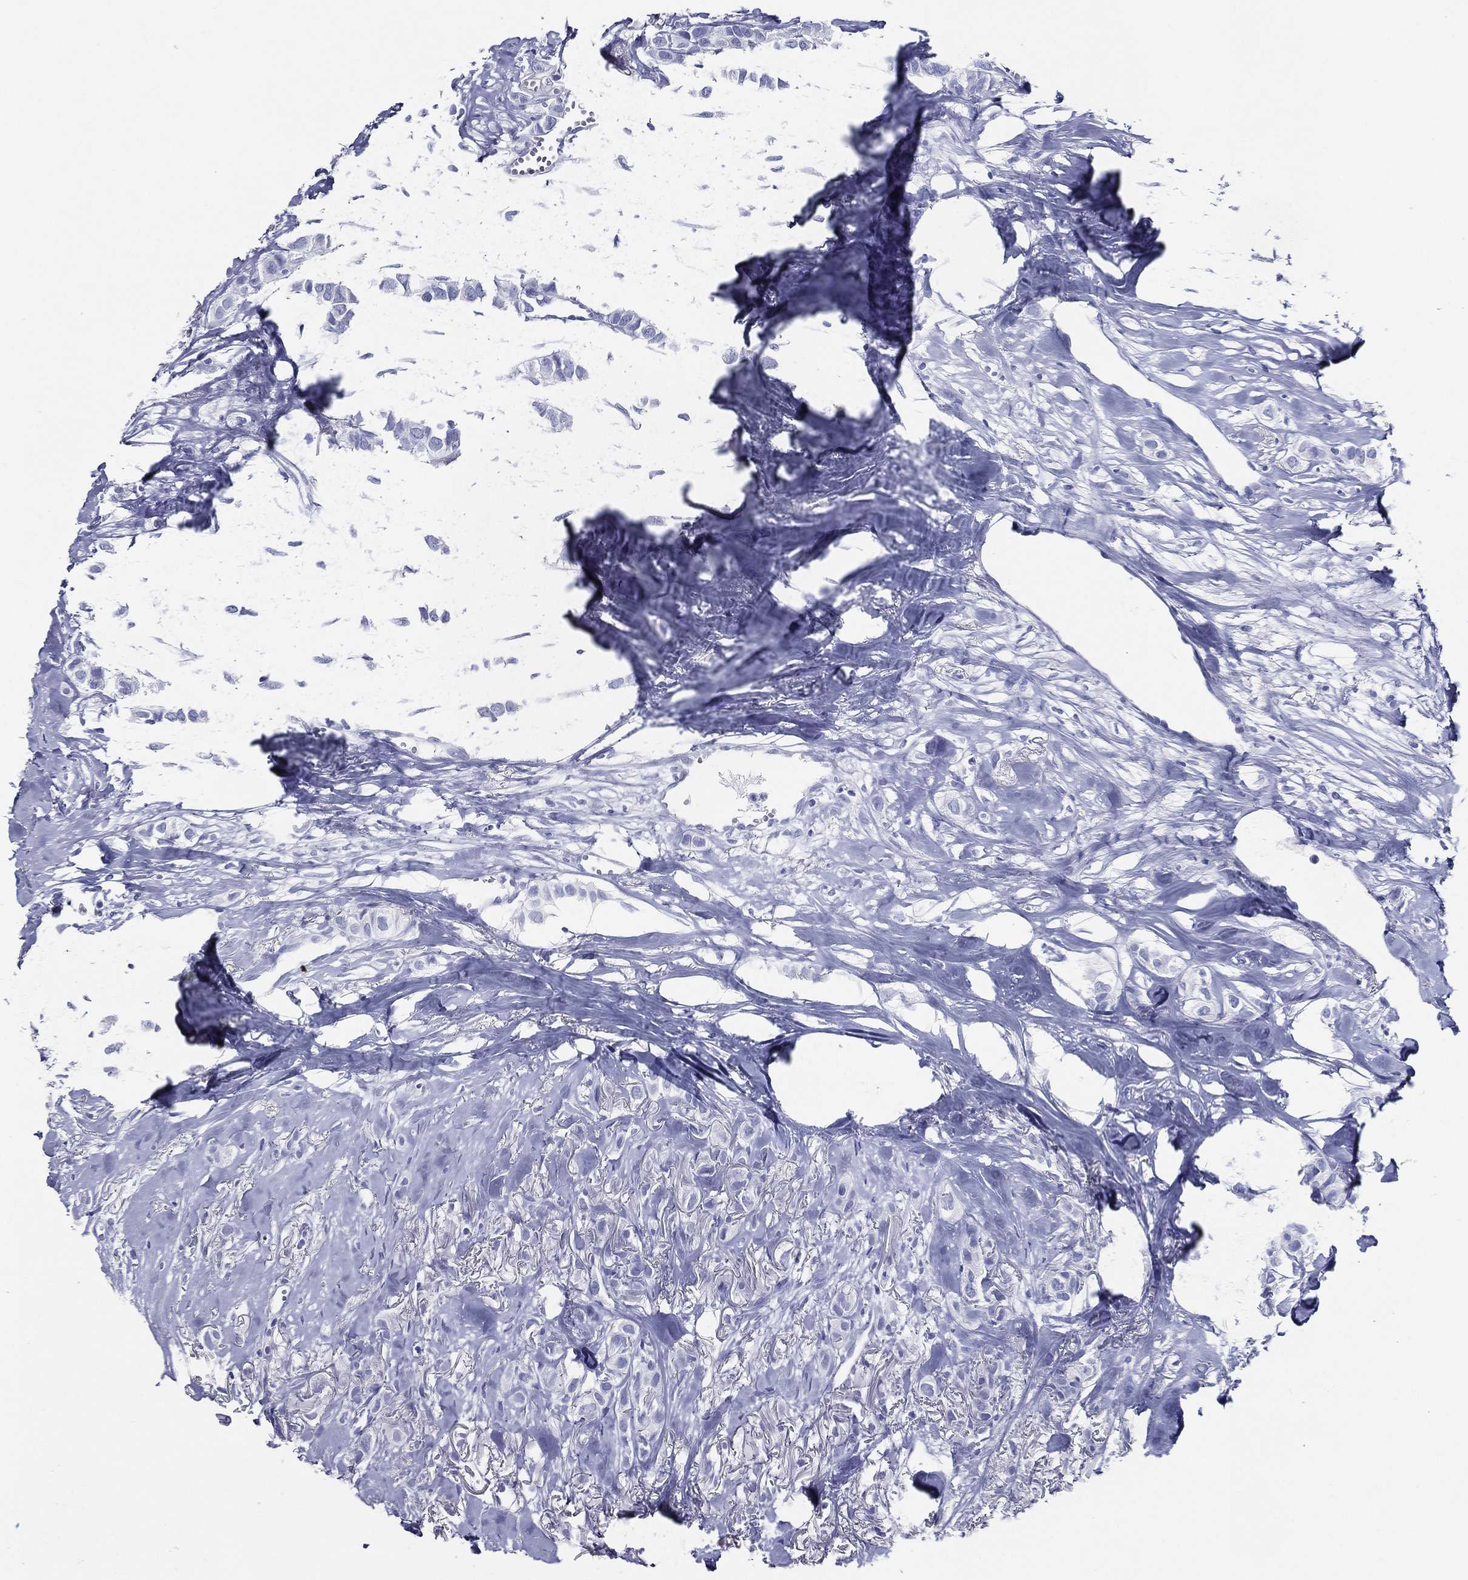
{"staining": {"intensity": "negative", "quantity": "none", "location": "none"}, "tissue": "breast cancer", "cell_type": "Tumor cells", "image_type": "cancer", "snomed": [{"axis": "morphology", "description": "Duct carcinoma"}, {"axis": "topography", "description": "Breast"}], "caption": "Tumor cells are negative for protein expression in human breast infiltrating ductal carcinoma.", "gene": "ACE2", "patient": {"sex": "female", "age": 85}}